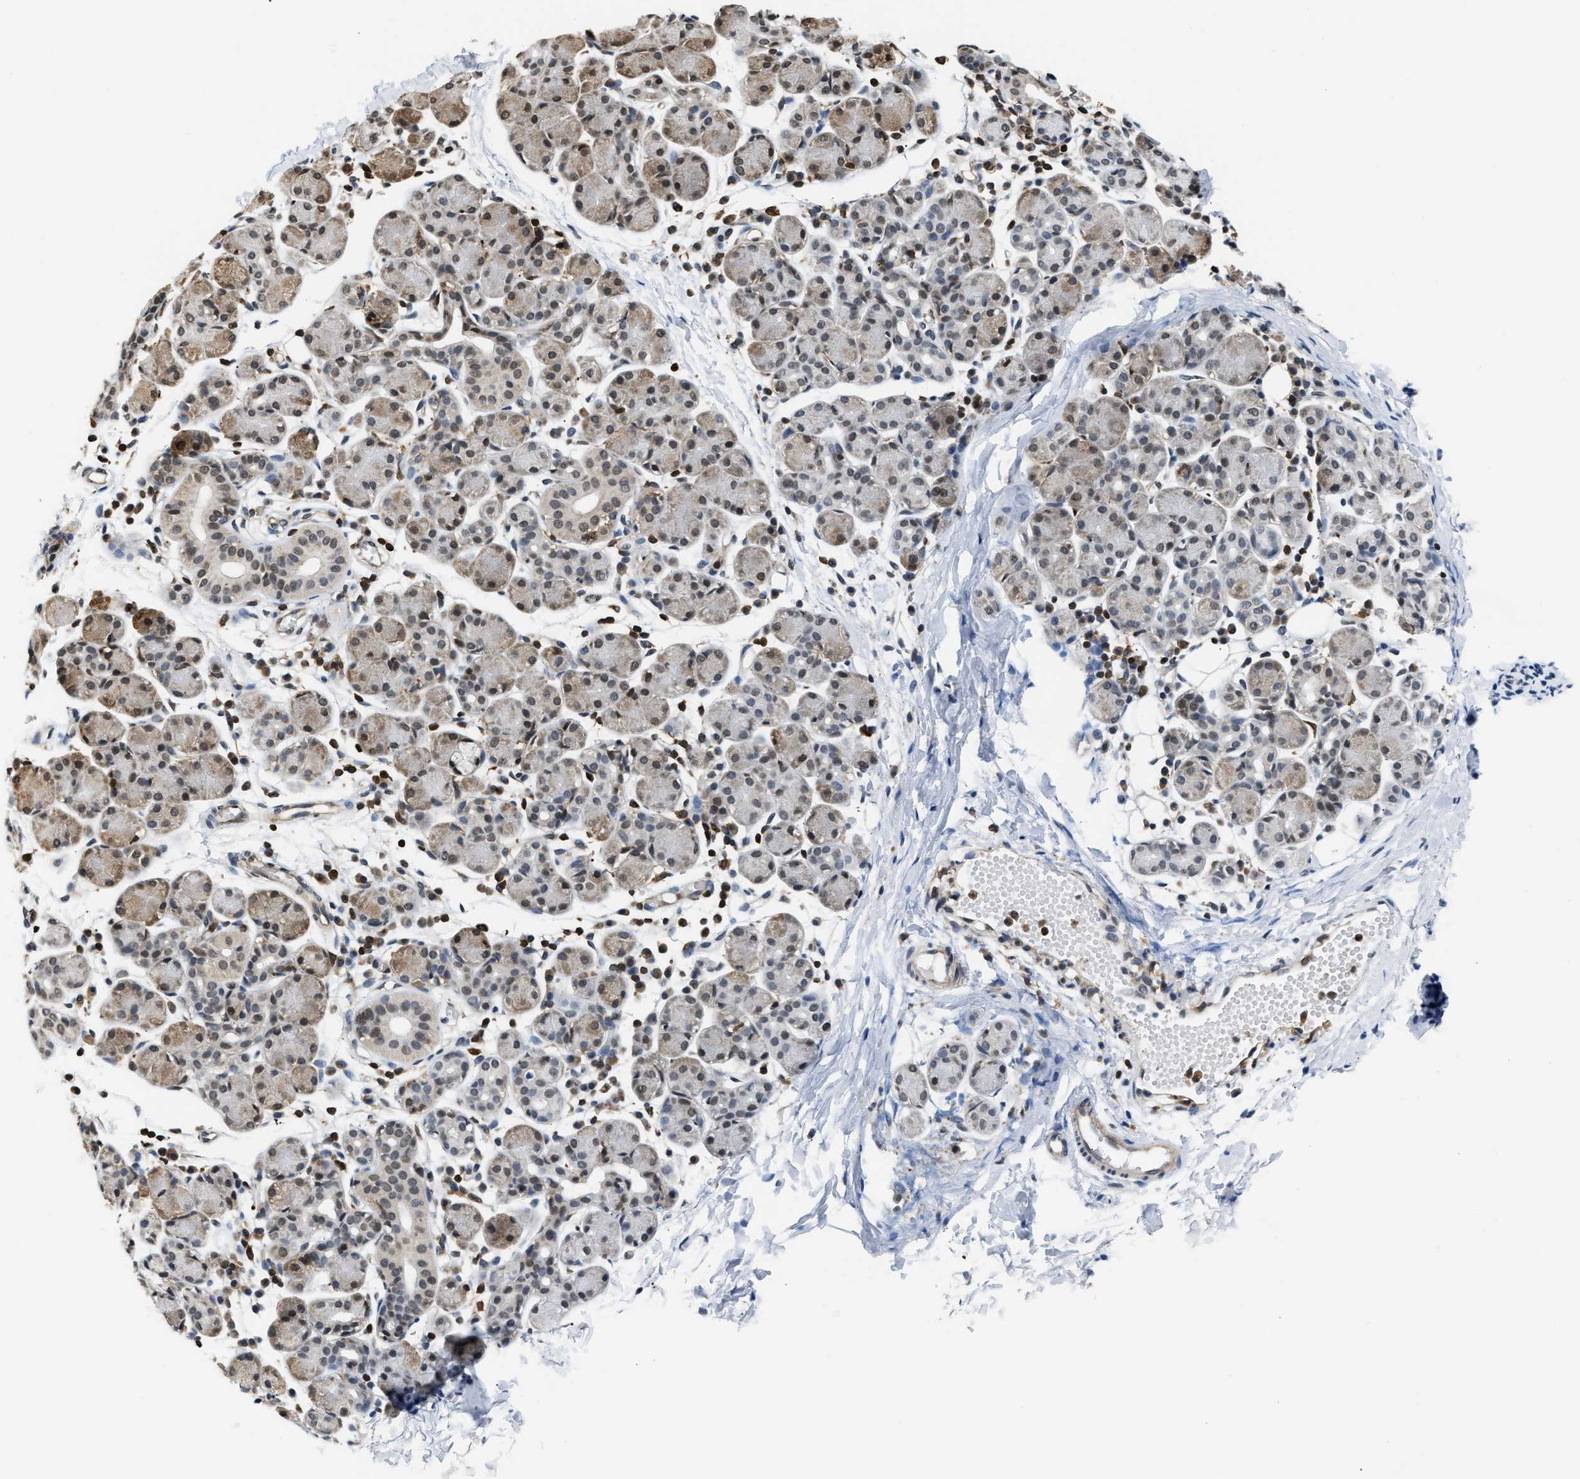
{"staining": {"intensity": "moderate", "quantity": "25%-75%", "location": "cytoplasmic/membranous,nuclear"}, "tissue": "salivary gland", "cell_type": "Glandular cells", "image_type": "normal", "snomed": [{"axis": "morphology", "description": "Normal tissue, NOS"}, {"axis": "morphology", "description": "Inflammation, NOS"}, {"axis": "topography", "description": "Lymph node"}, {"axis": "topography", "description": "Salivary gland"}], "caption": "Immunohistochemical staining of benign human salivary gland shows medium levels of moderate cytoplasmic/membranous,nuclear staining in about 25%-75% of glandular cells. (DAB = brown stain, brightfield microscopy at high magnification).", "gene": "STK10", "patient": {"sex": "male", "age": 3}}